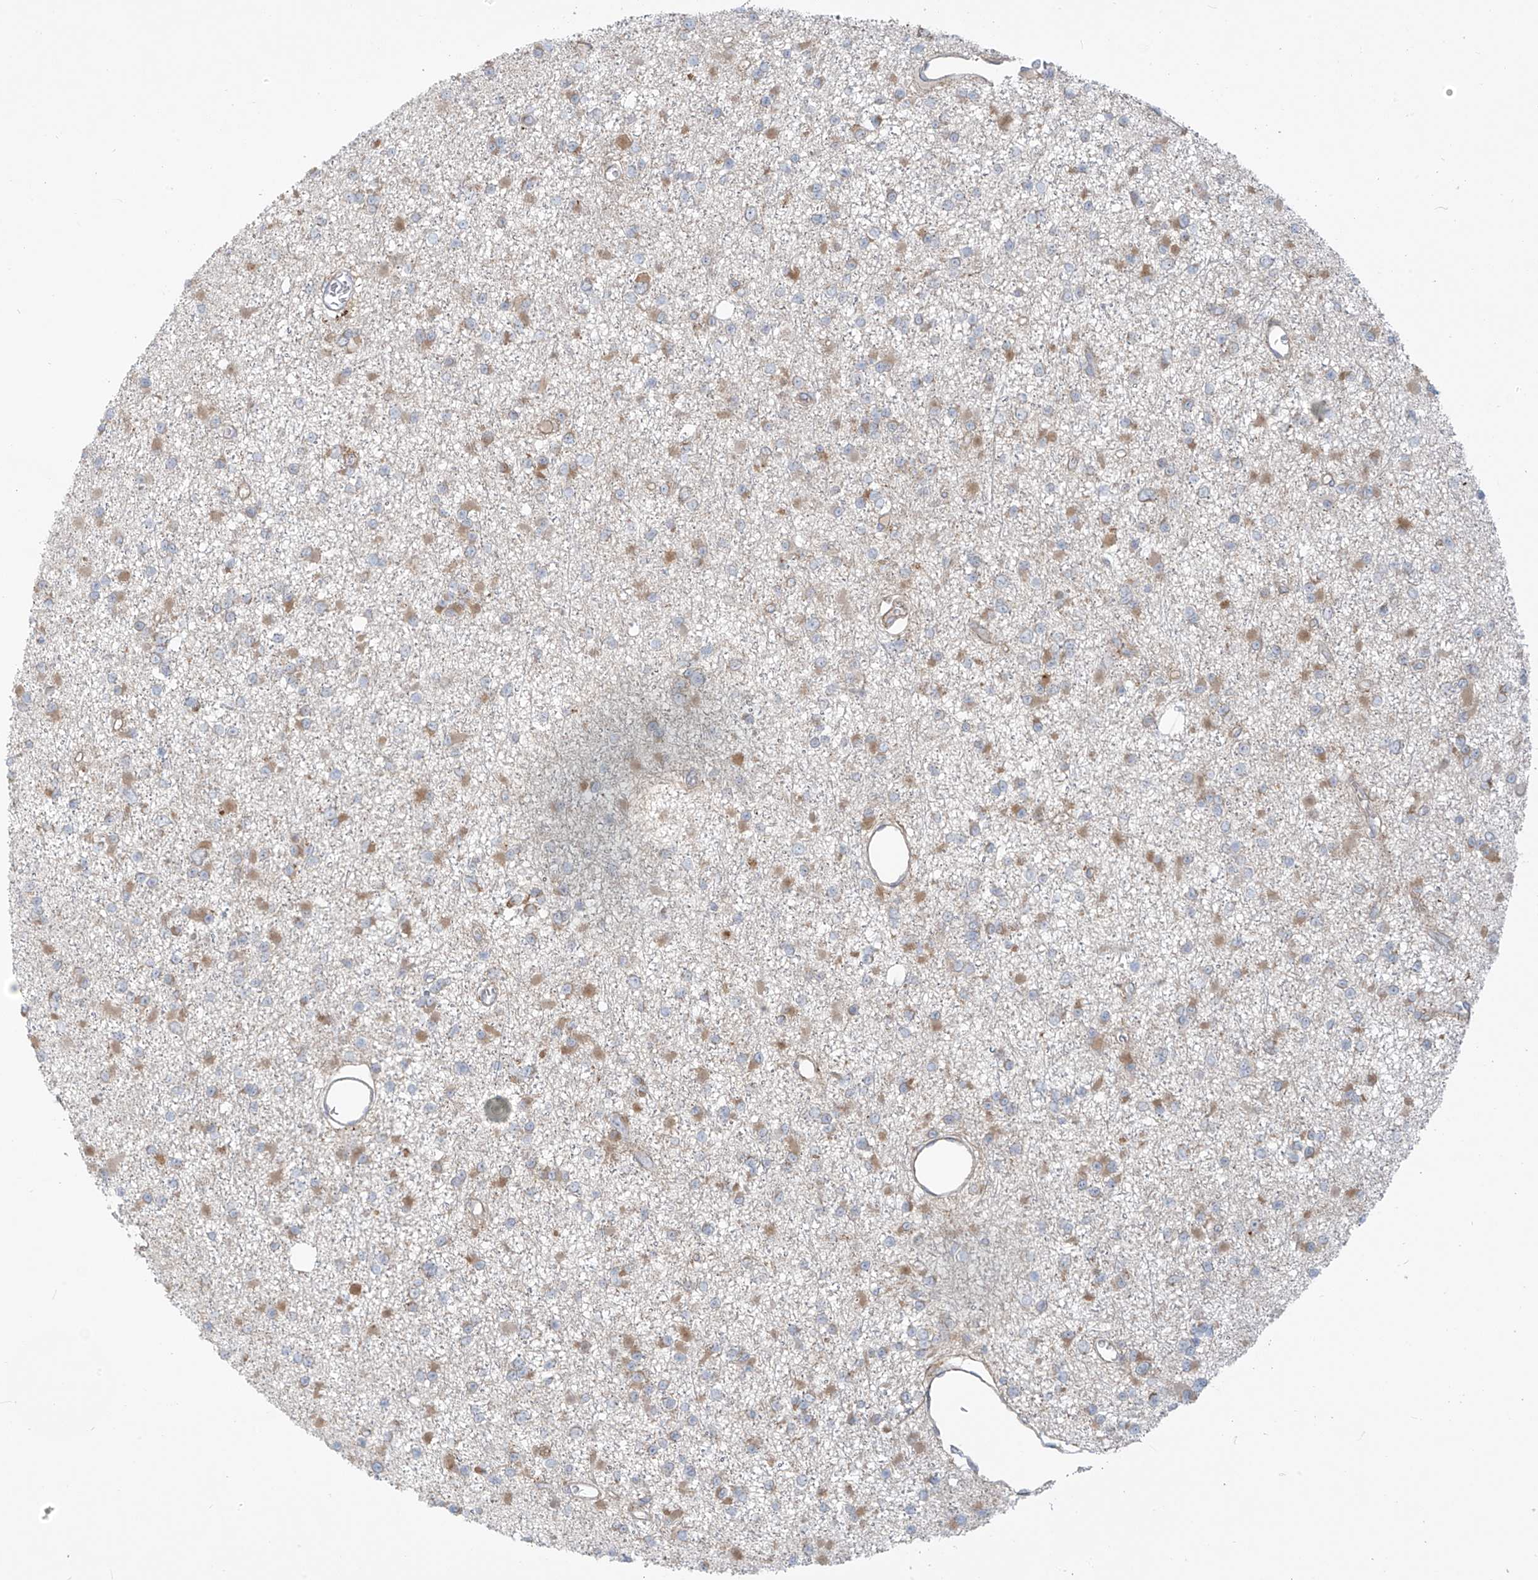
{"staining": {"intensity": "moderate", "quantity": "25%-75%", "location": "cytoplasmic/membranous"}, "tissue": "glioma", "cell_type": "Tumor cells", "image_type": "cancer", "snomed": [{"axis": "morphology", "description": "Glioma, malignant, Low grade"}, {"axis": "topography", "description": "Brain"}], "caption": "This is an image of immunohistochemistry staining of malignant glioma (low-grade), which shows moderate expression in the cytoplasmic/membranous of tumor cells.", "gene": "KATNIP", "patient": {"sex": "female", "age": 22}}